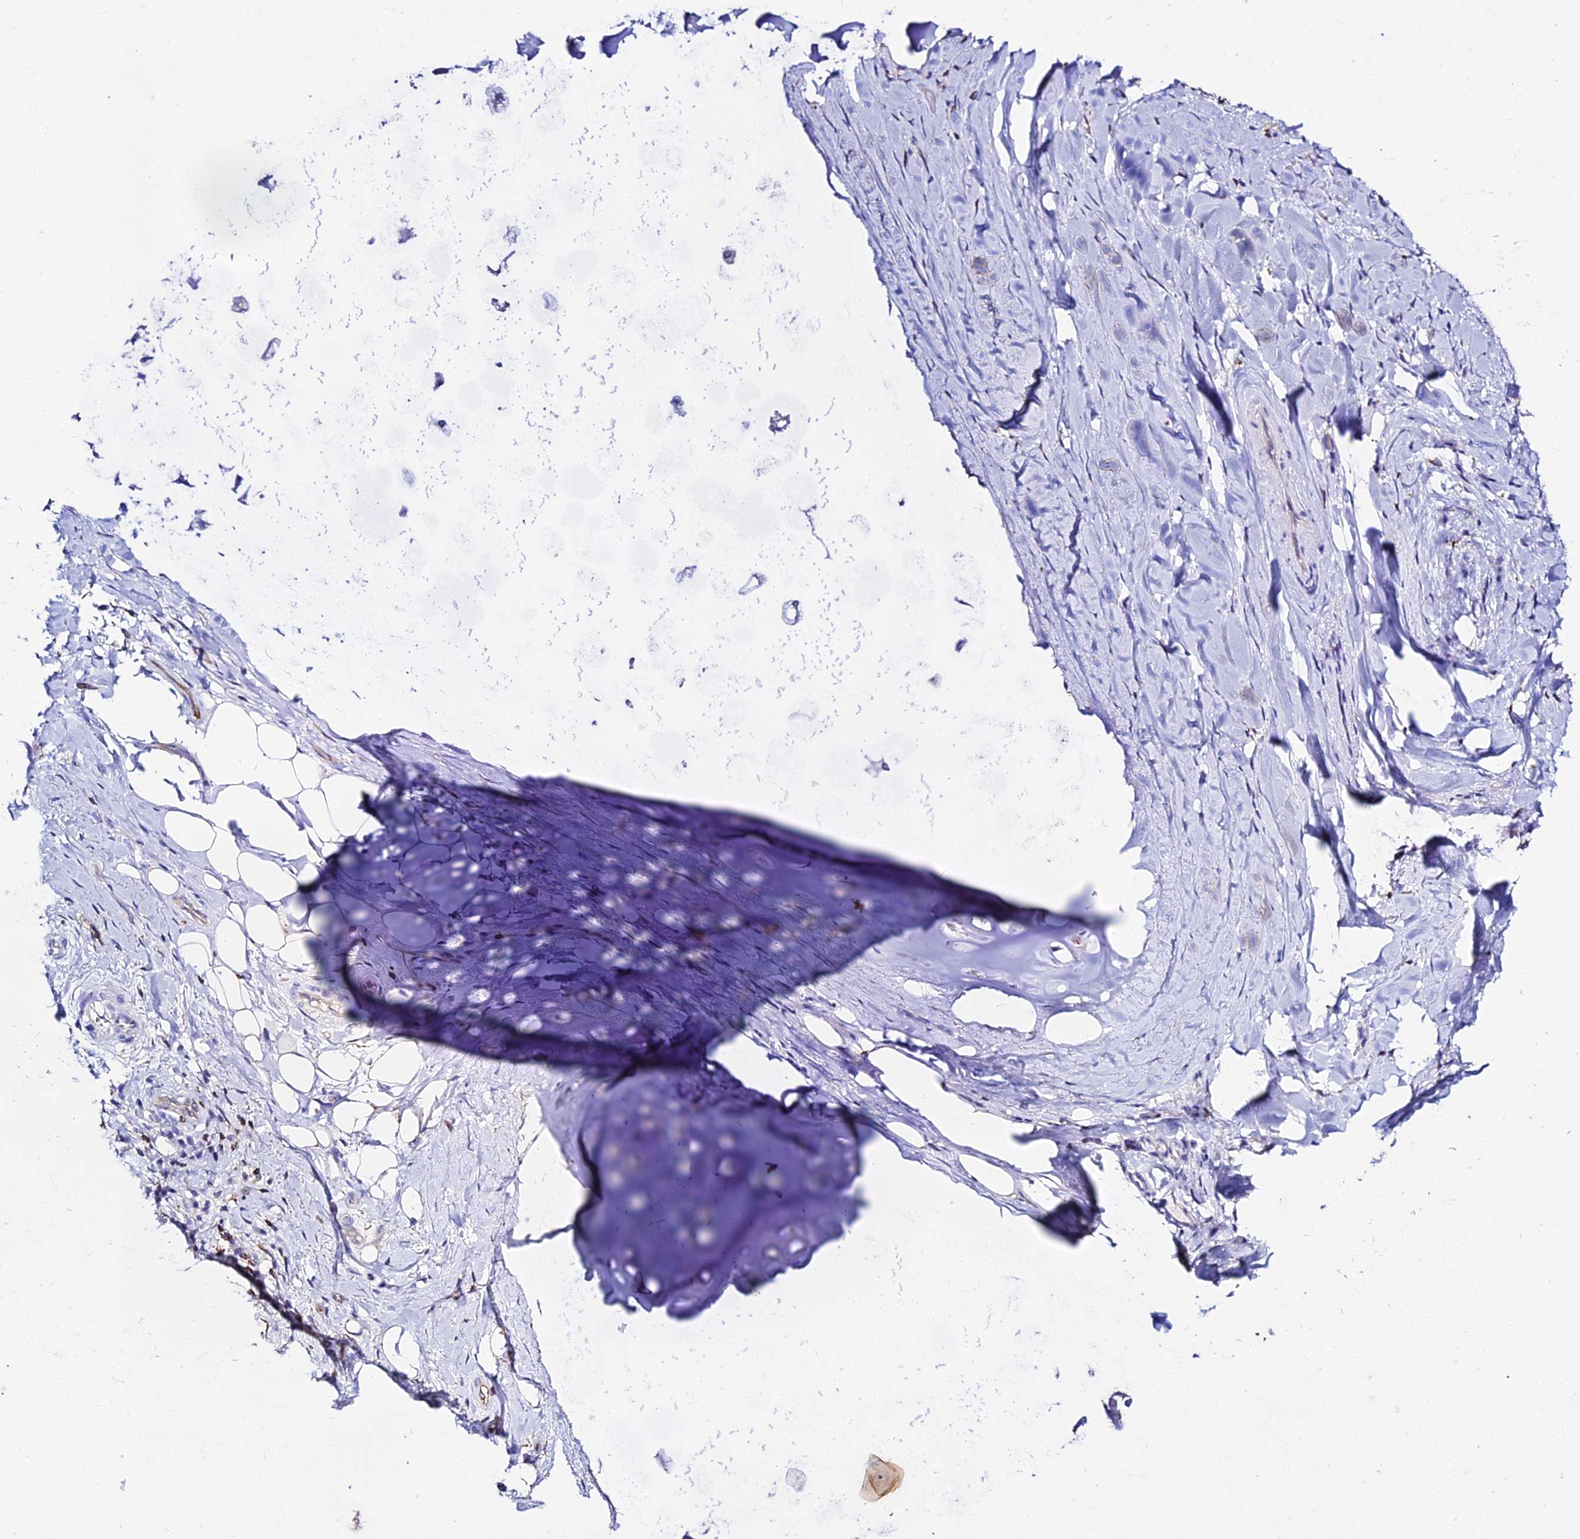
{"staining": {"intensity": "negative", "quantity": "none", "location": "none"}, "tissue": "adipose tissue", "cell_type": "Adipocytes", "image_type": "normal", "snomed": [{"axis": "morphology", "description": "Normal tissue, NOS"}, {"axis": "morphology", "description": "Squamous cell carcinoma, NOS"}, {"axis": "topography", "description": "Bronchus"}, {"axis": "topography", "description": "Lung"}], "caption": "A photomicrograph of adipose tissue stained for a protein shows no brown staining in adipocytes.", "gene": "S100A16", "patient": {"sex": "male", "age": 64}}